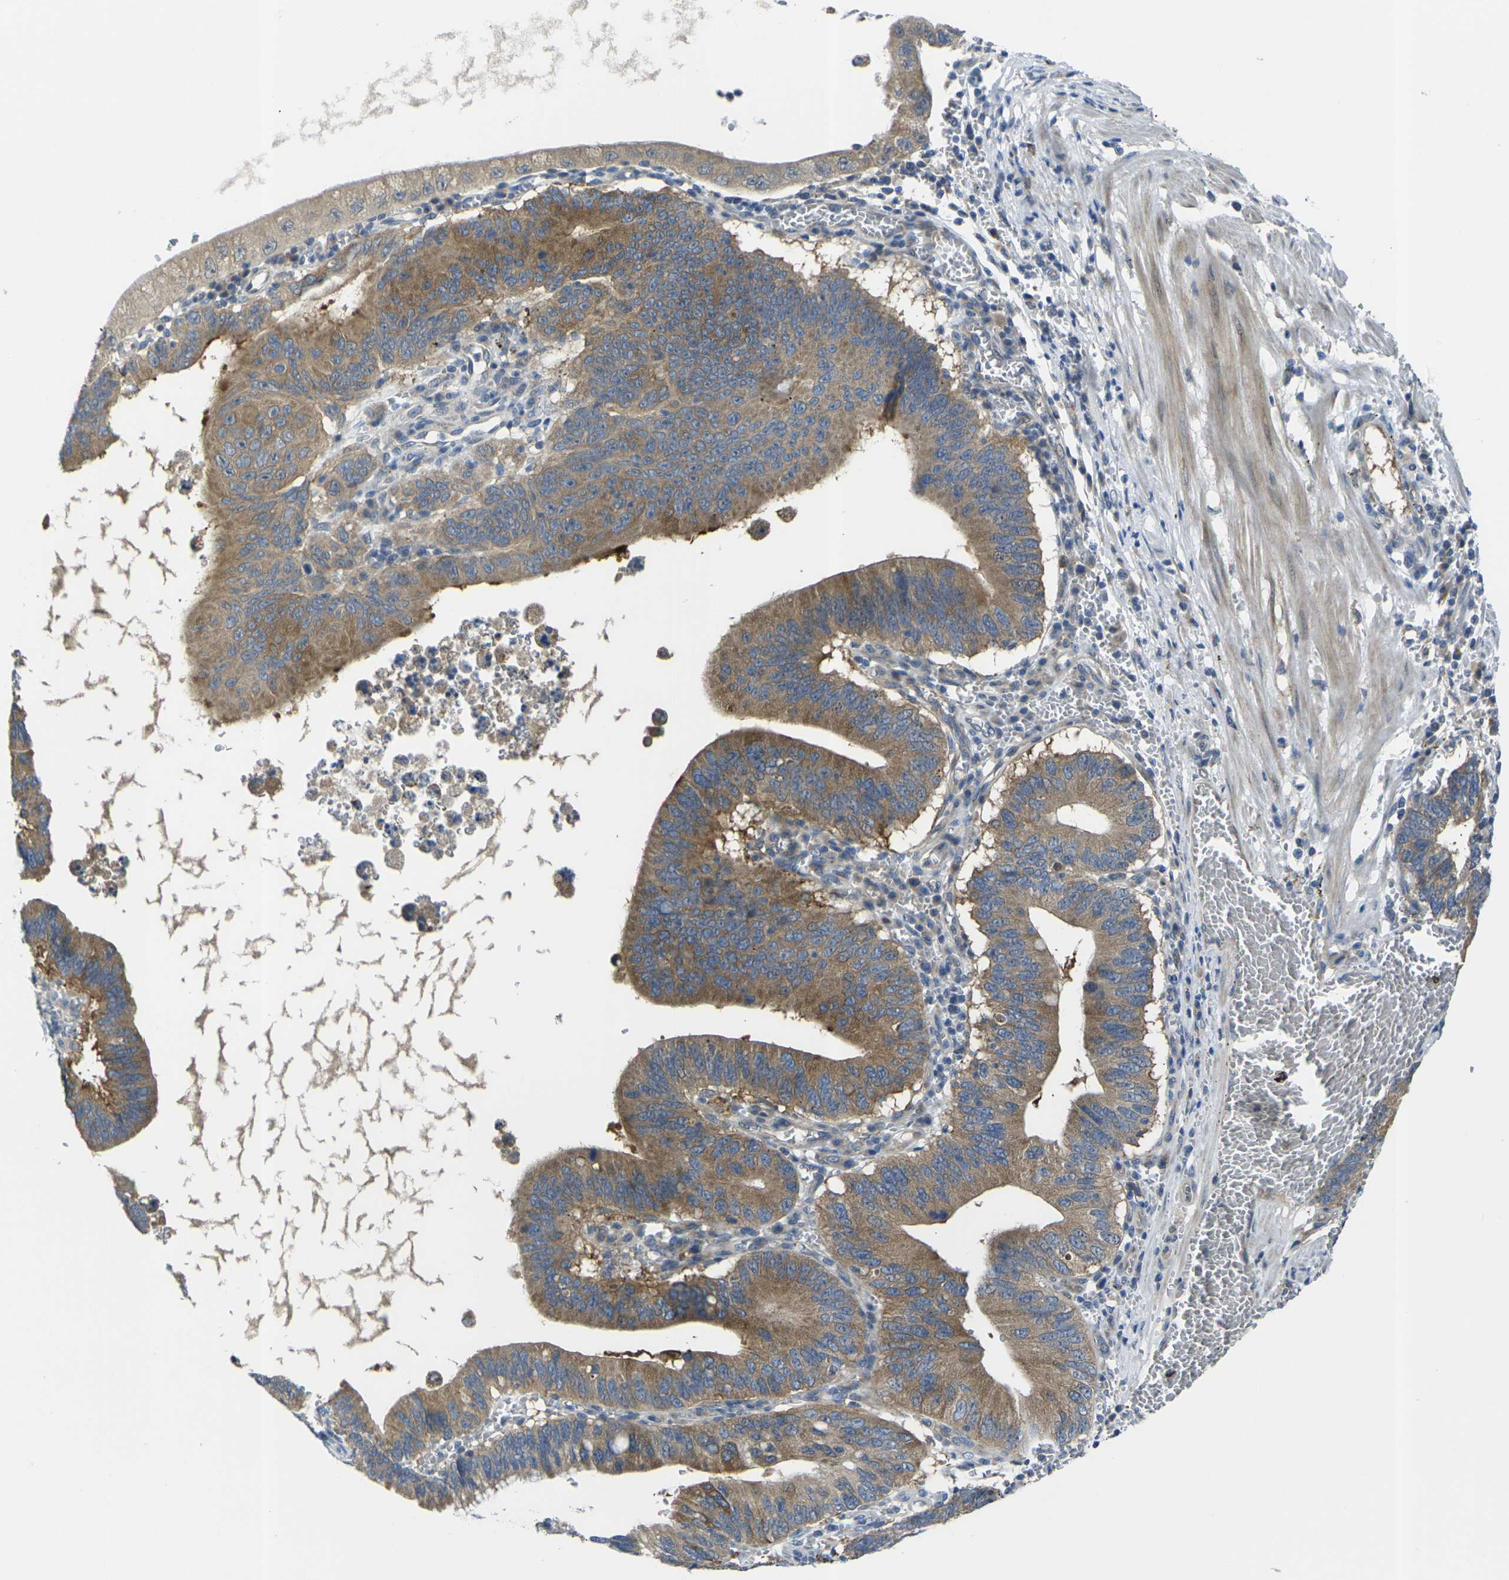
{"staining": {"intensity": "moderate", "quantity": ">75%", "location": "cytoplasmic/membranous"}, "tissue": "stomach cancer", "cell_type": "Tumor cells", "image_type": "cancer", "snomed": [{"axis": "morphology", "description": "Adenocarcinoma, NOS"}, {"axis": "topography", "description": "Stomach"}, {"axis": "topography", "description": "Gastric cardia"}], "caption": "Human adenocarcinoma (stomach) stained with a protein marker shows moderate staining in tumor cells.", "gene": "GNA12", "patient": {"sex": "male", "age": 59}}